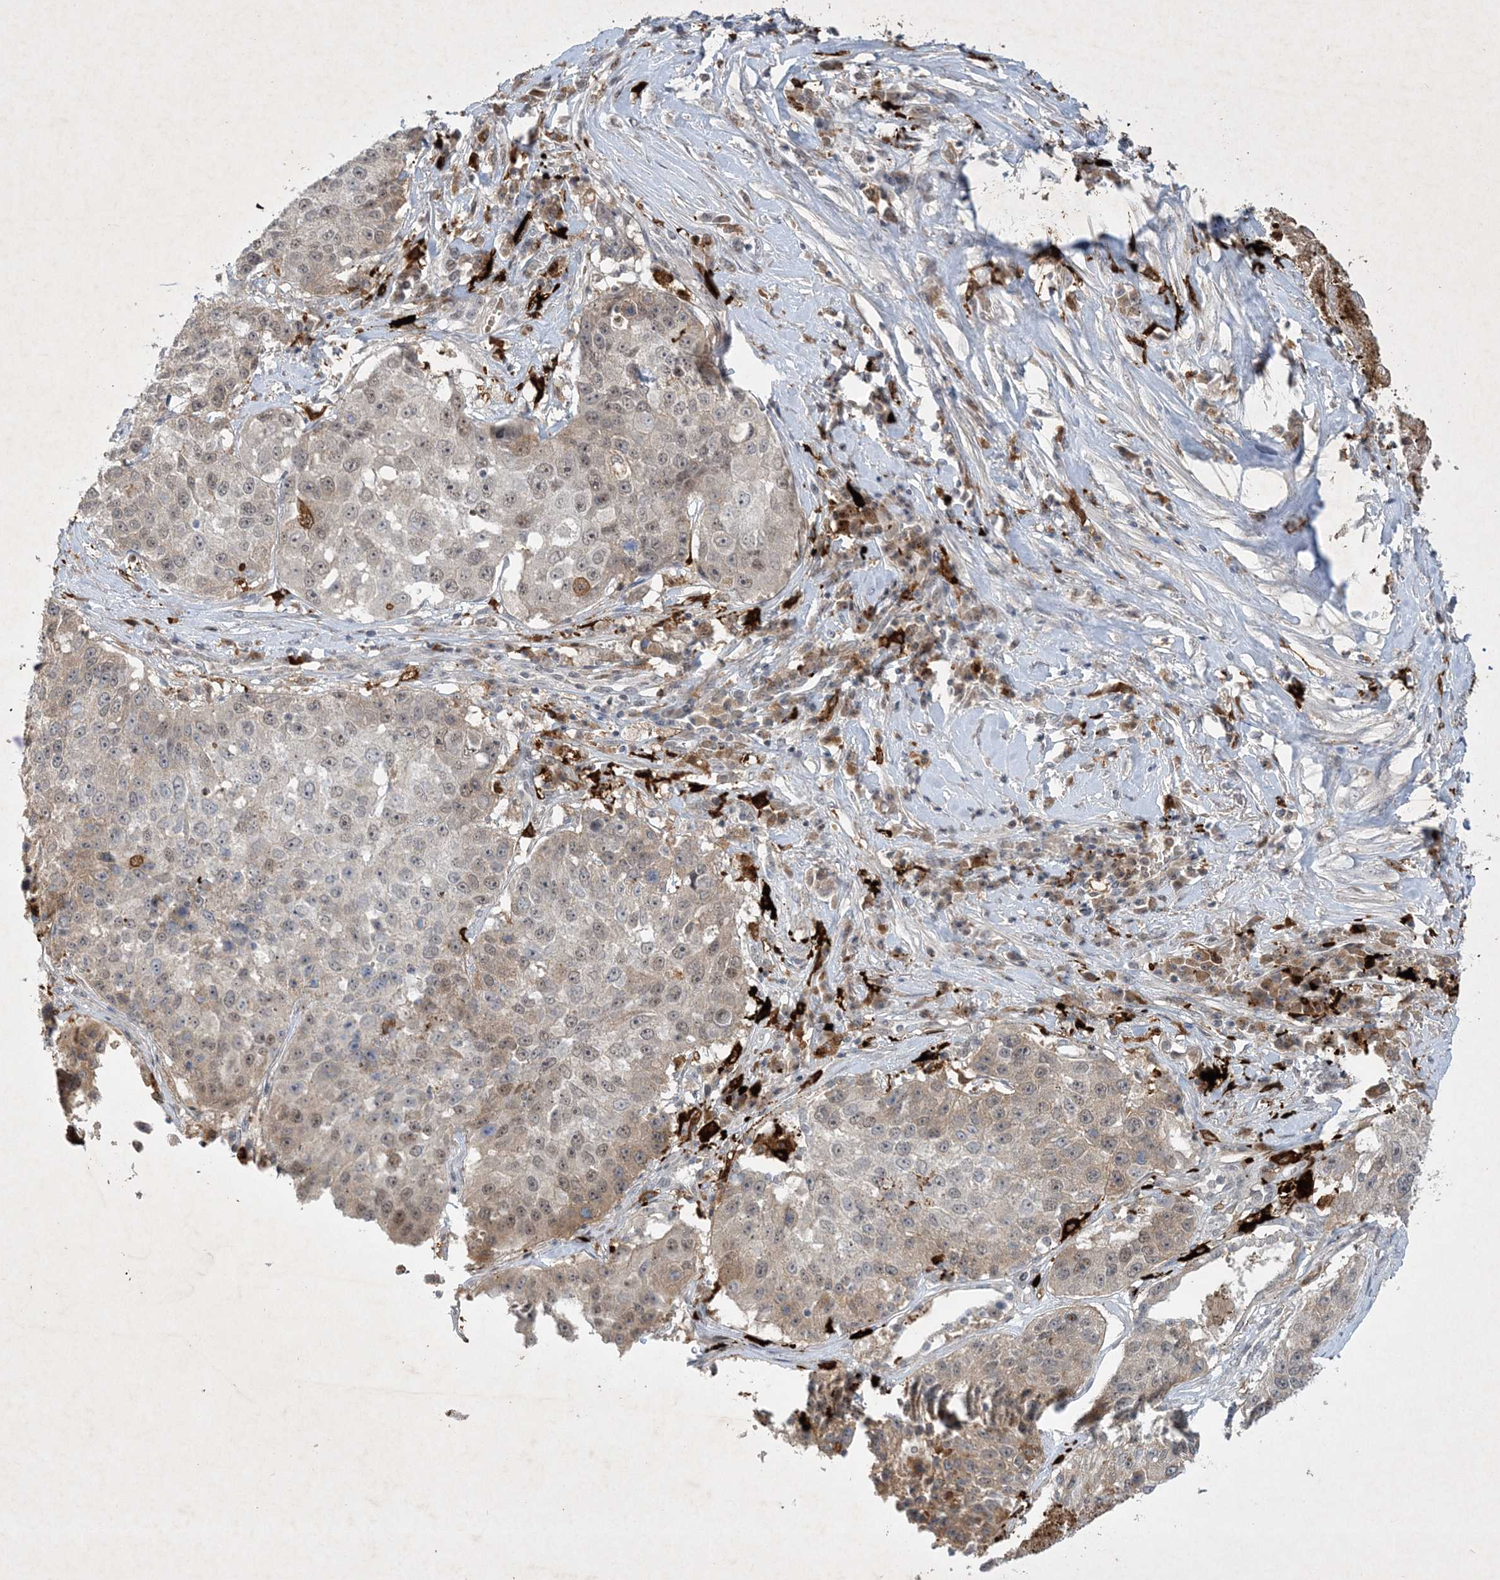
{"staining": {"intensity": "weak", "quantity": "25%-75%", "location": "cytoplasmic/membranous,nuclear"}, "tissue": "lung cancer", "cell_type": "Tumor cells", "image_type": "cancer", "snomed": [{"axis": "morphology", "description": "Squamous cell carcinoma, NOS"}, {"axis": "topography", "description": "Lung"}], "caption": "Protein expression analysis of human squamous cell carcinoma (lung) reveals weak cytoplasmic/membranous and nuclear expression in approximately 25%-75% of tumor cells.", "gene": "THG1L", "patient": {"sex": "male", "age": 61}}